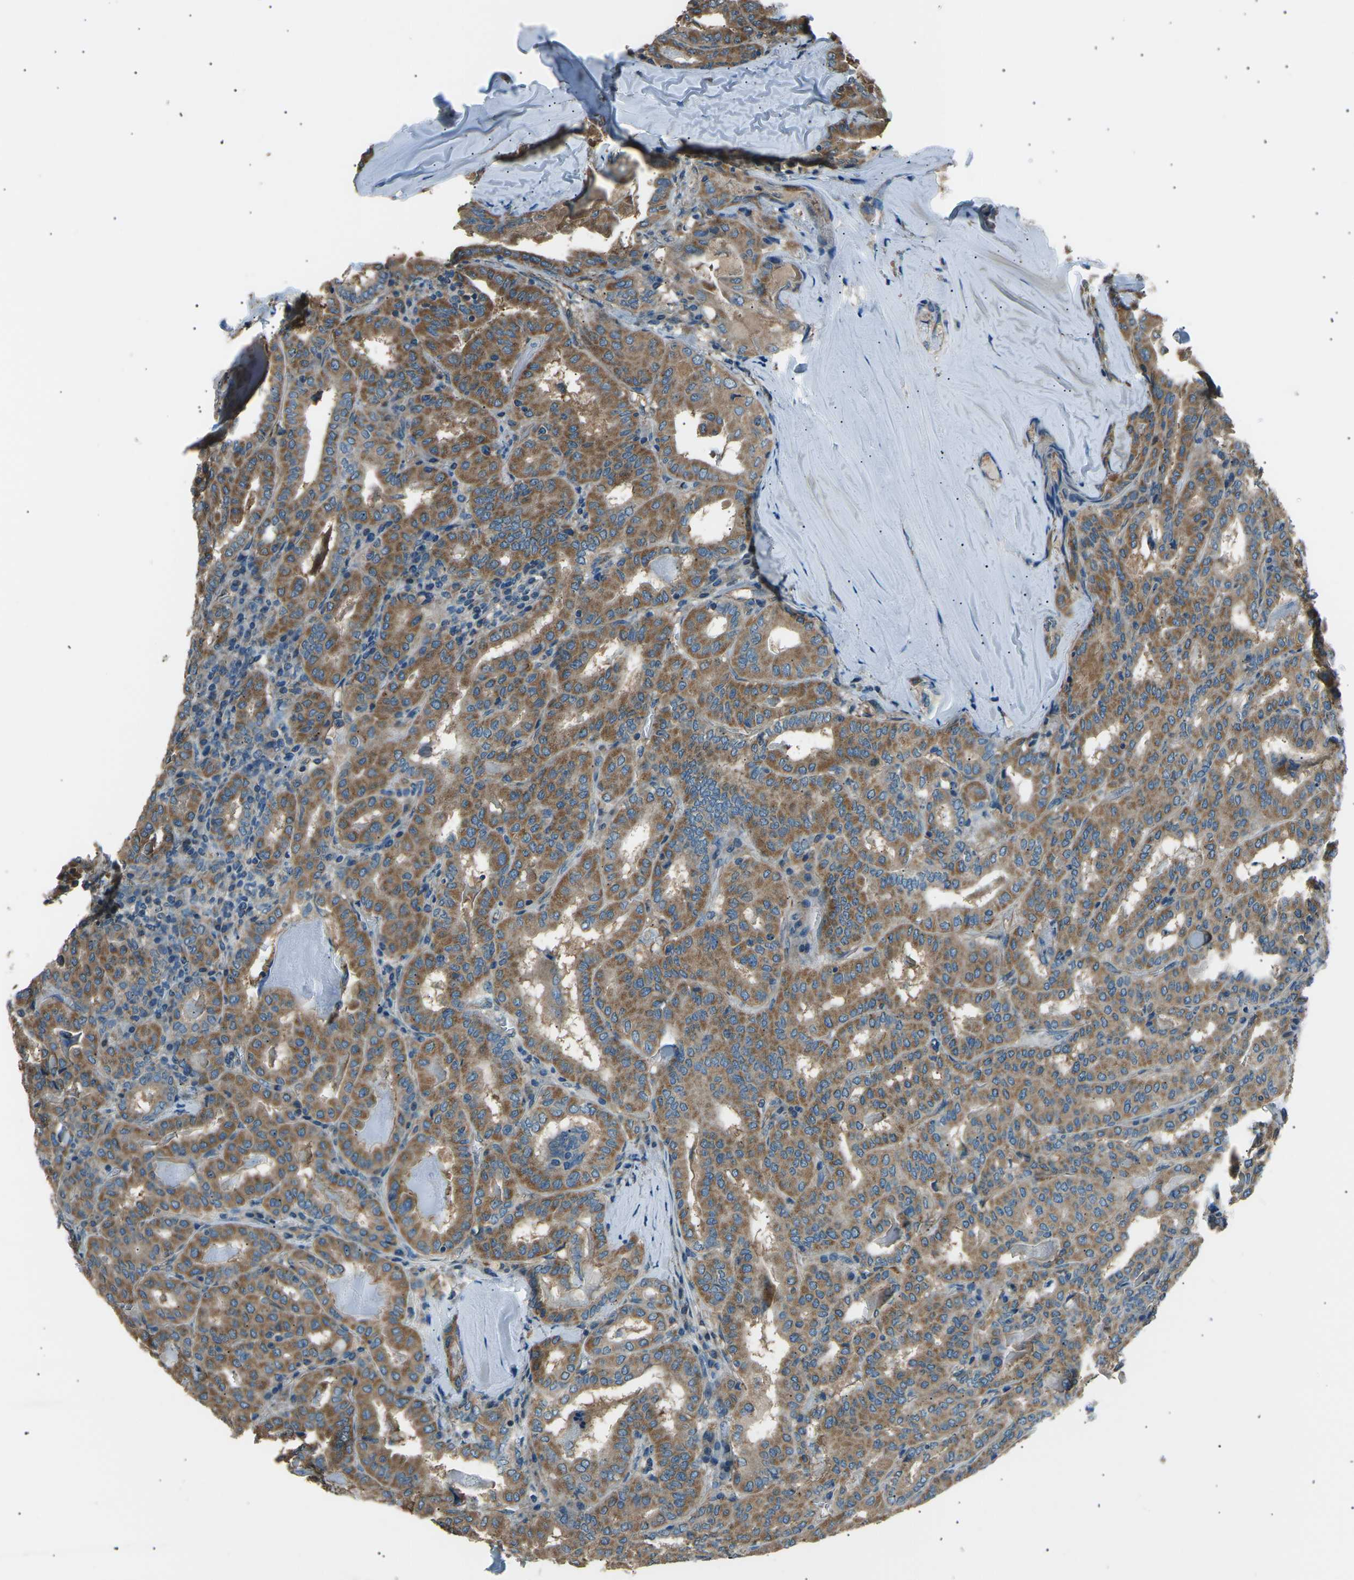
{"staining": {"intensity": "moderate", "quantity": ">75%", "location": "cytoplasmic/membranous"}, "tissue": "thyroid cancer", "cell_type": "Tumor cells", "image_type": "cancer", "snomed": [{"axis": "morphology", "description": "Papillary adenocarcinoma, NOS"}, {"axis": "topography", "description": "Thyroid gland"}], "caption": "High-power microscopy captured an immunohistochemistry (IHC) histopathology image of thyroid papillary adenocarcinoma, revealing moderate cytoplasmic/membranous expression in about >75% of tumor cells. (DAB (3,3'-diaminobenzidine) IHC with brightfield microscopy, high magnification).", "gene": "SLK", "patient": {"sex": "female", "age": 42}}